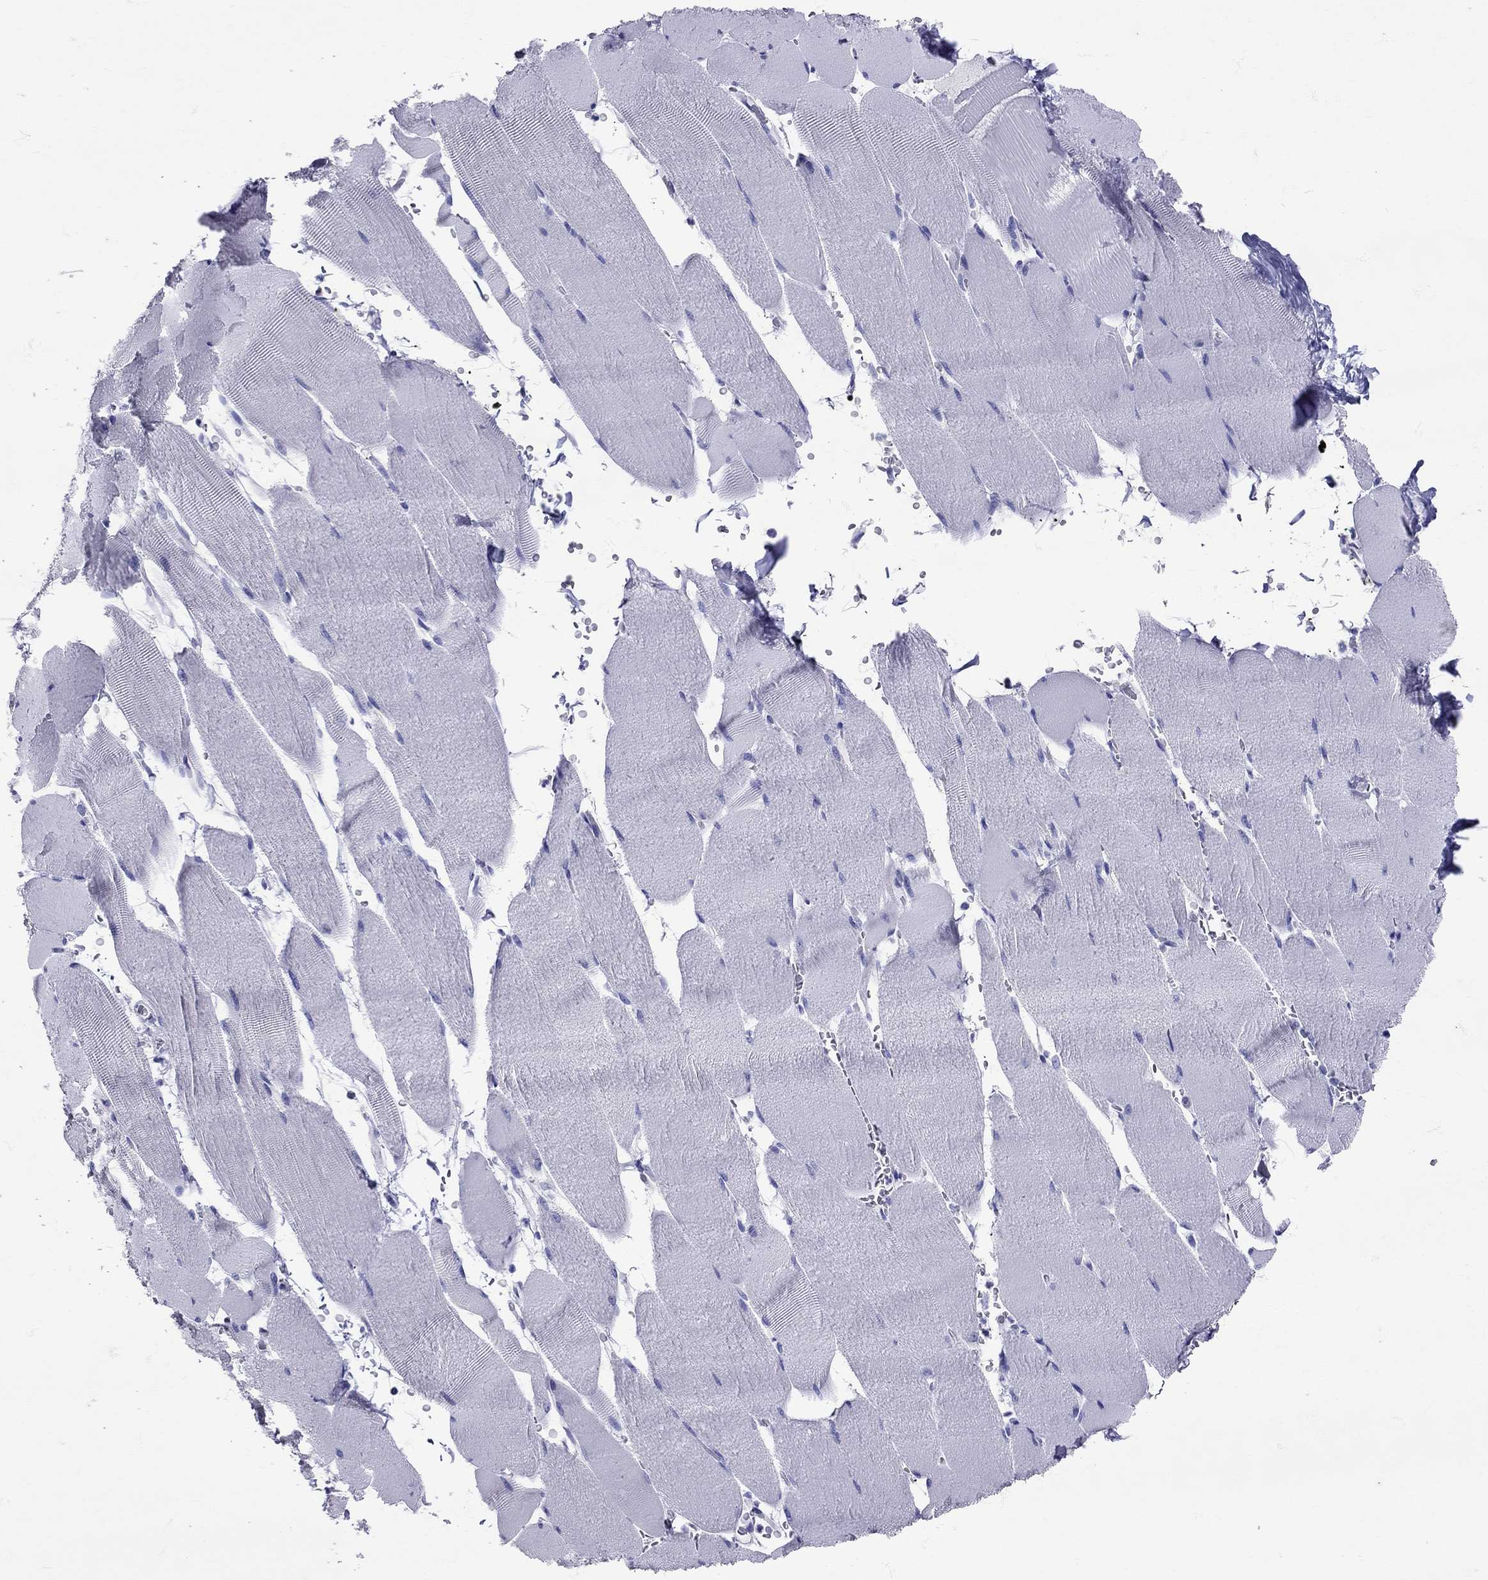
{"staining": {"intensity": "negative", "quantity": "none", "location": "none"}, "tissue": "skeletal muscle", "cell_type": "Myocytes", "image_type": "normal", "snomed": [{"axis": "morphology", "description": "Normal tissue, NOS"}, {"axis": "topography", "description": "Skeletal muscle"}], "caption": "Immunohistochemistry (IHC) of unremarkable human skeletal muscle shows no staining in myocytes. (DAB immunohistochemistry (IHC), high magnification).", "gene": "AVP", "patient": {"sex": "male", "age": 56}}